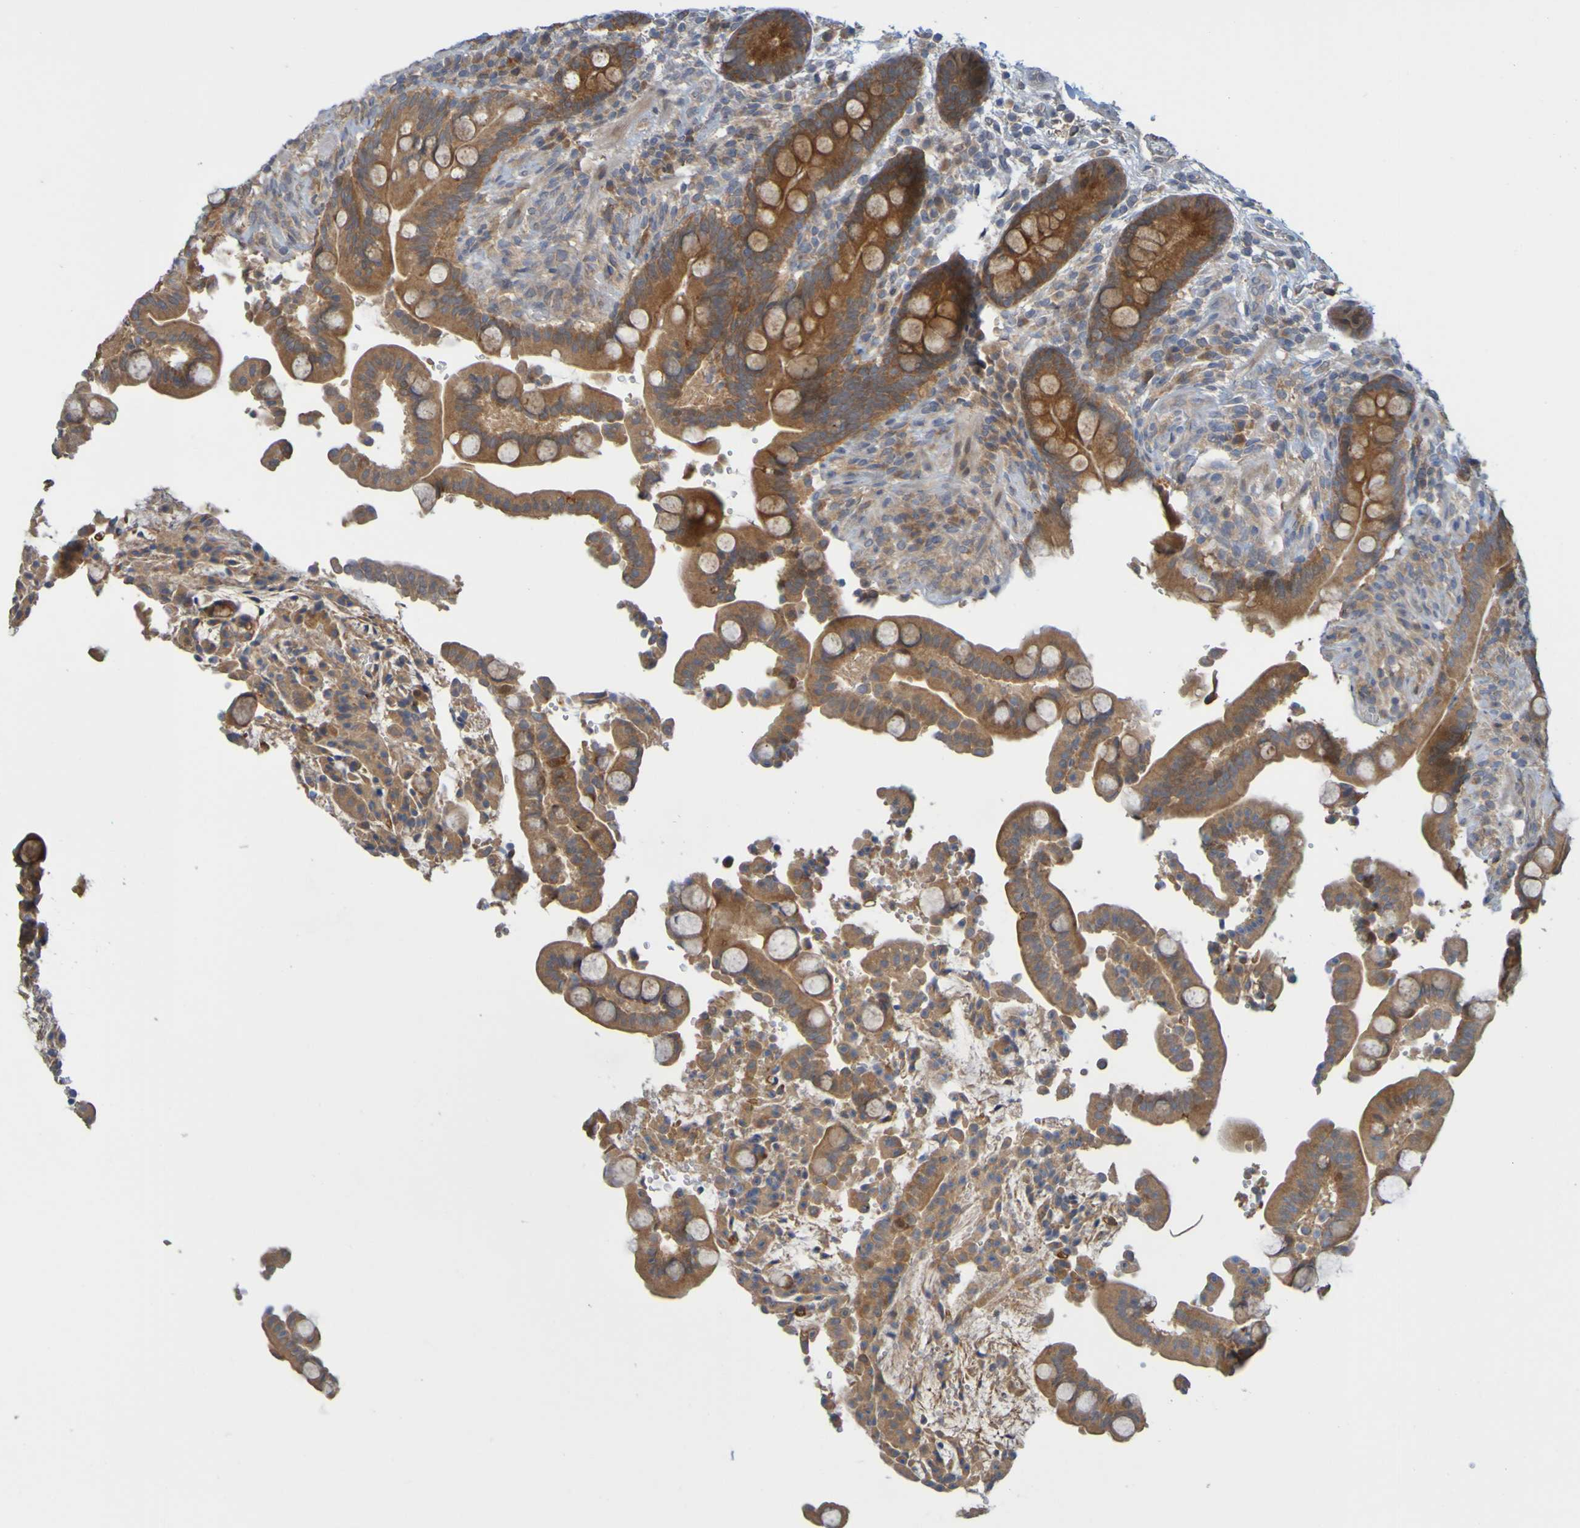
{"staining": {"intensity": "negative", "quantity": "none", "location": "none"}, "tissue": "colon", "cell_type": "Endothelial cells", "image_type": "normal", "snomed": [{"axis": "morphology", "description": "Normal tissue, NOS"}, {"axis": "topography", "description": "Colon"}], "caption": "IHC micrograph of benign human colon stained for a protein (brown), which demonstrates no positivity in endothelial cells.", "gene": "NAV2", "patient": {"sex": "male", "age": 73}}